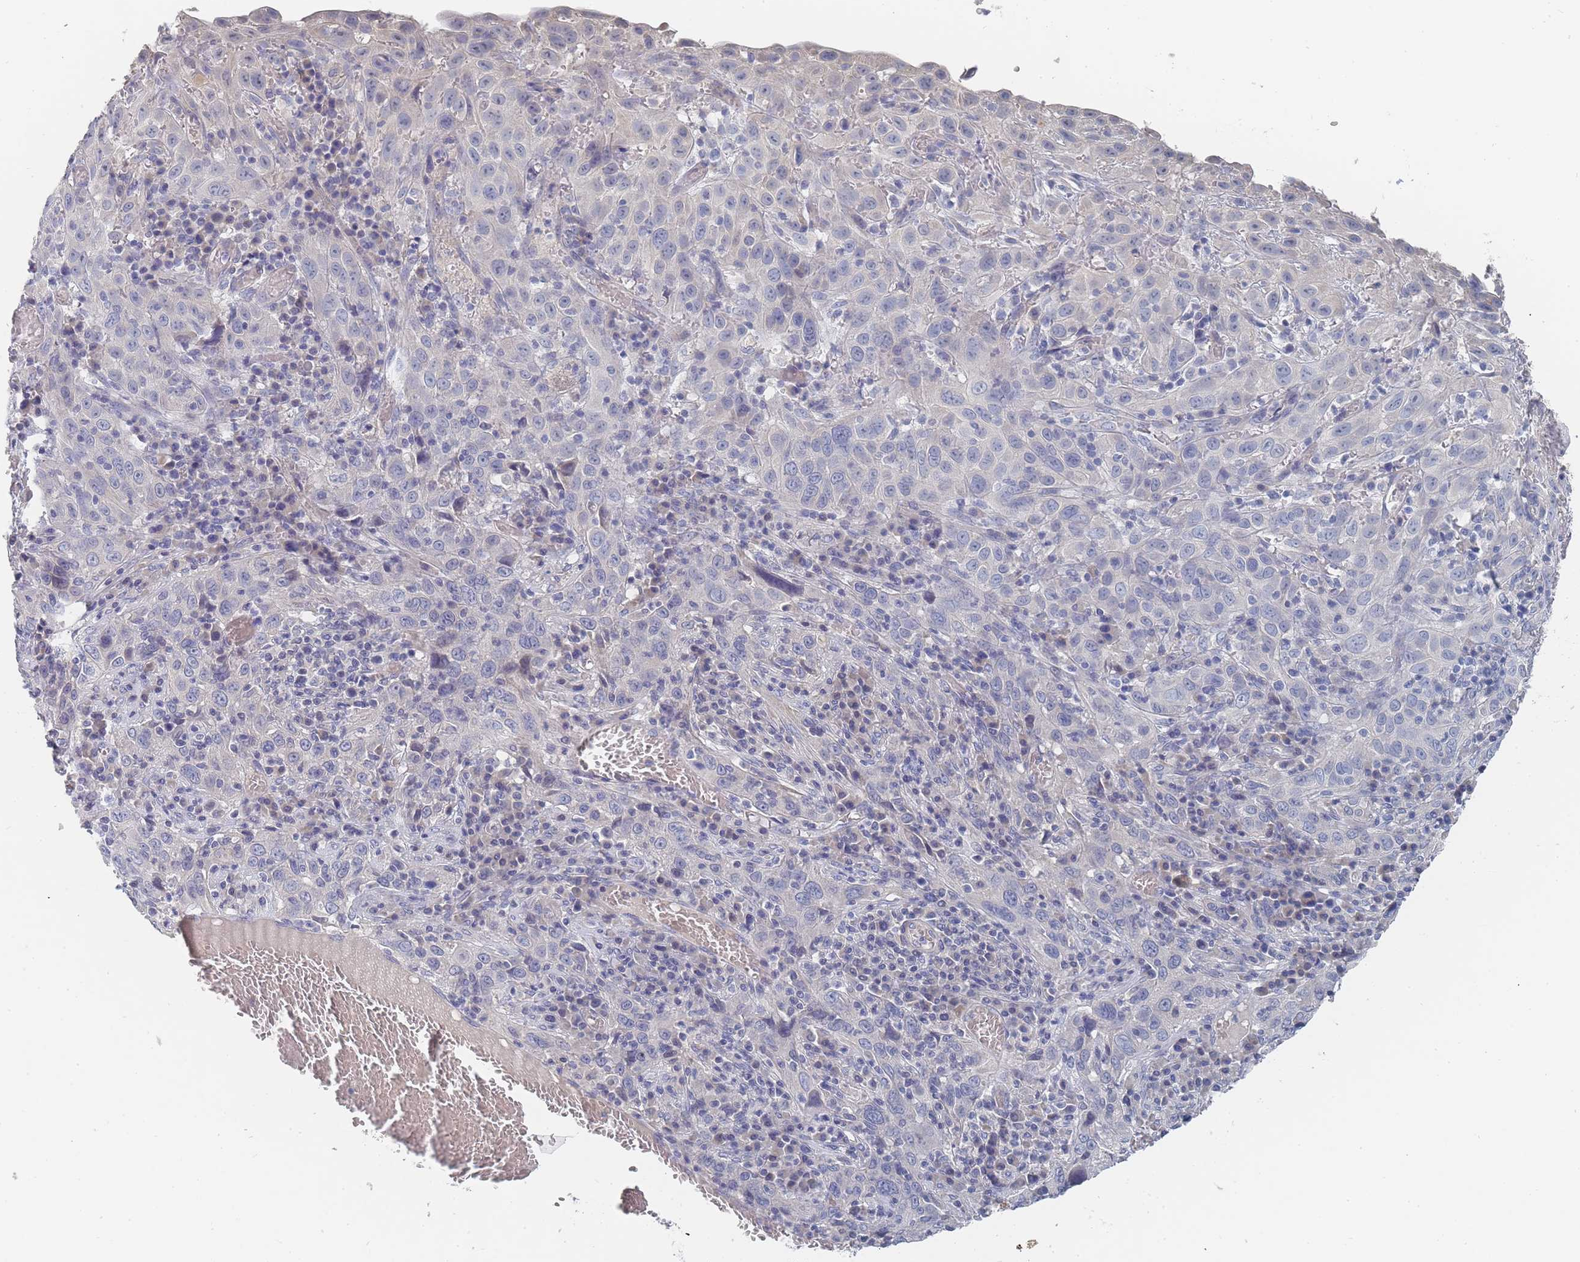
{"staining": {"intensity": "negative", "quantity": "none", "location": "none"}, "tissue": "cervical cancer", "cell_type": "Tumor cells", "image_type": "cancer", "snomed": [{"axis": "morphology", "description": "Squamous cell carcinoma, NOS"}, {"axis": "topography", "description": "Cervix"}], "caption": "Cervical squamous cell carcinoma was stained to show a protein in brown. There is no significant positivity in tumor cells.", "gene": "ACAD11", "patient": {"sex": "female", "age": 46}}